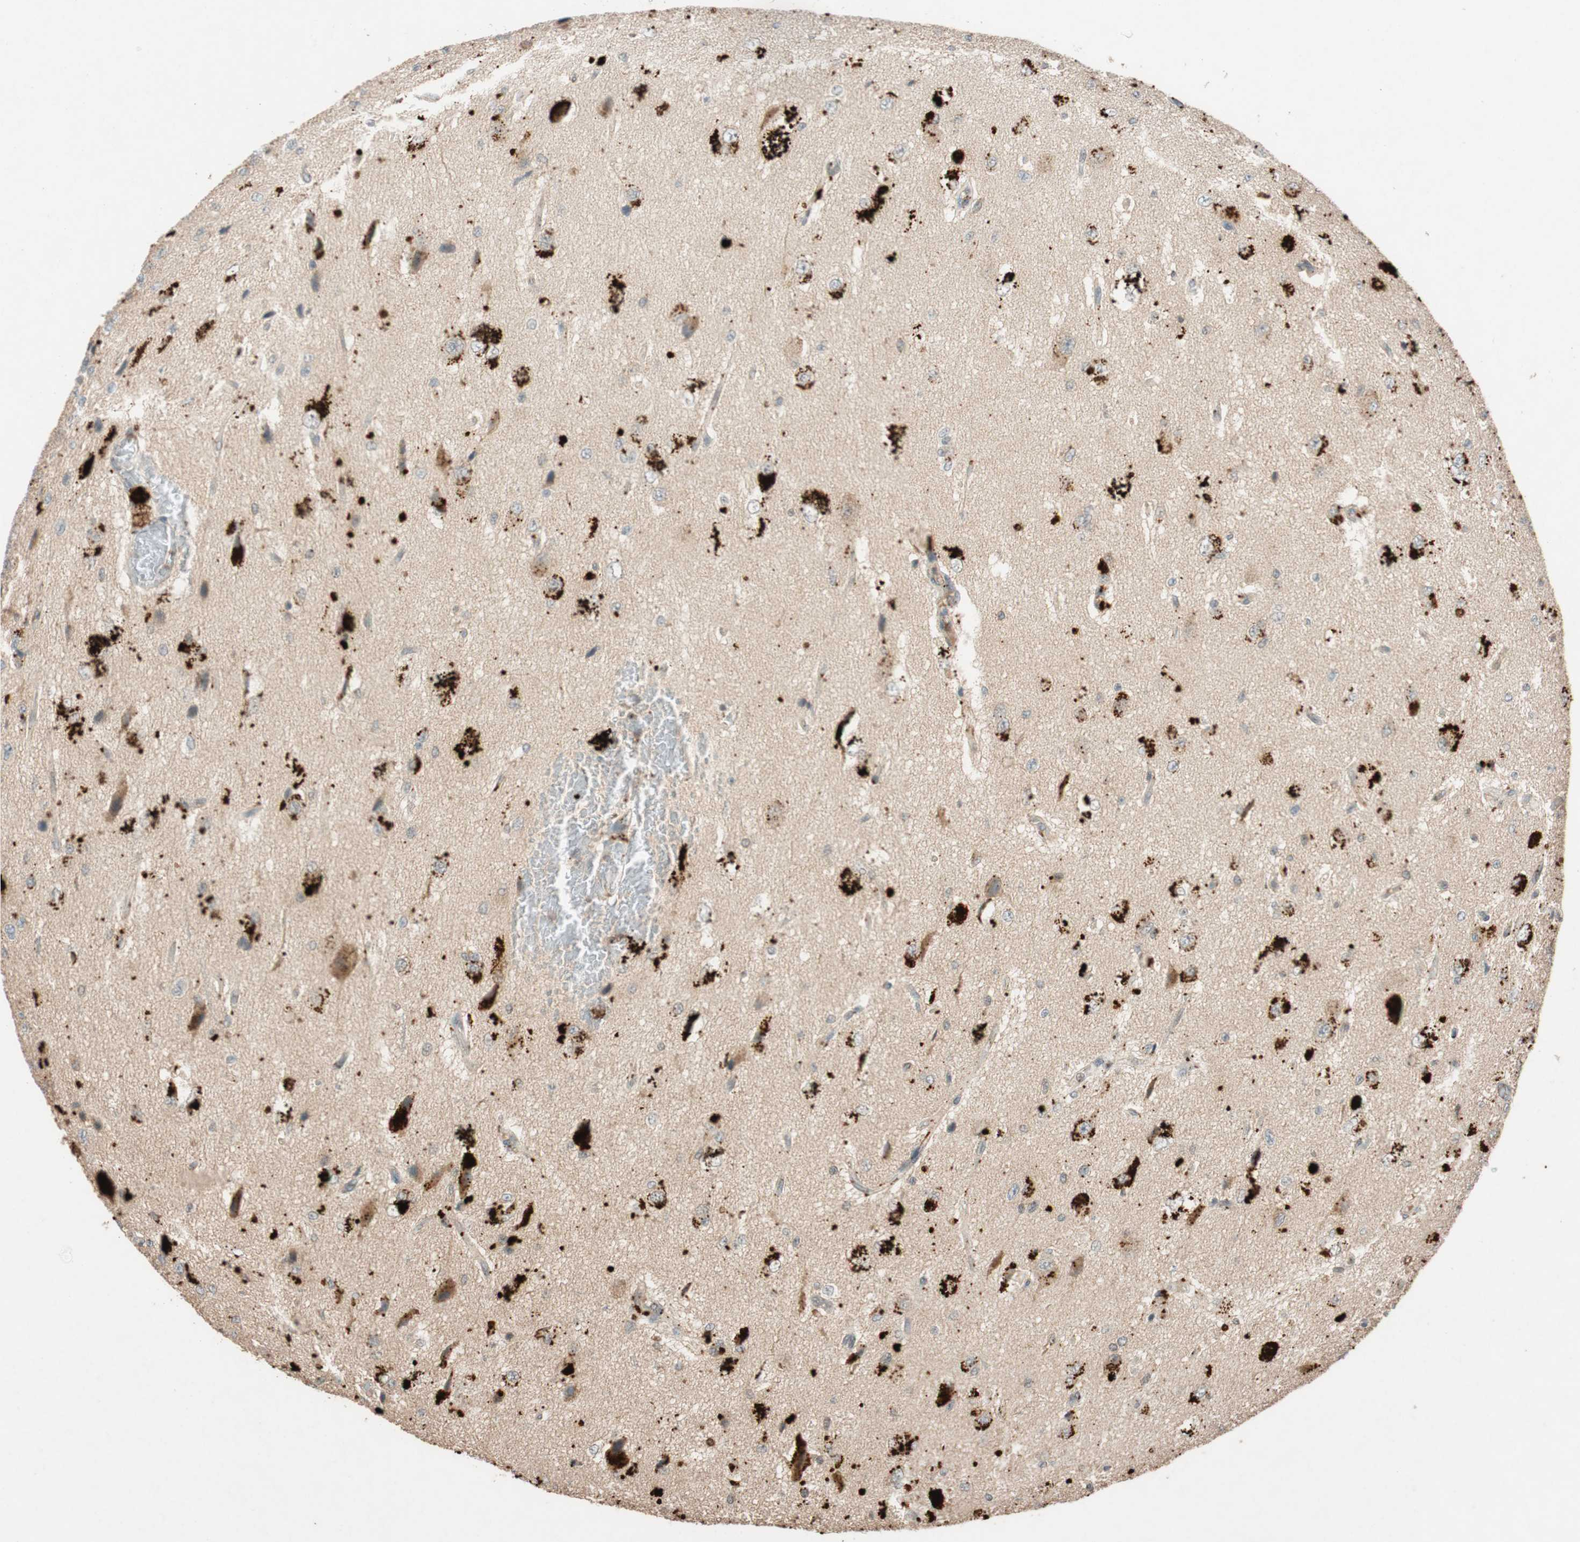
{"staining": {"intensity": "strong", "quantity": "25%-75%", "location": "cytoplasmic/membranous"}, "tissue": "glioma", "cell_type": "Tumor cells", "image_type": "cancer", "snomed": [{"axis": "morphology", "description": "Glioma, malignant, High grade"}, {"axis": "topography", "description": "pancreas cauda"}], "caption": "Malignant glioma (high-grade) stained with a protein marker displays strong staining in tumor cells.", "gene": "GLB1", "patient": {"sex": "male", "age": 60}}